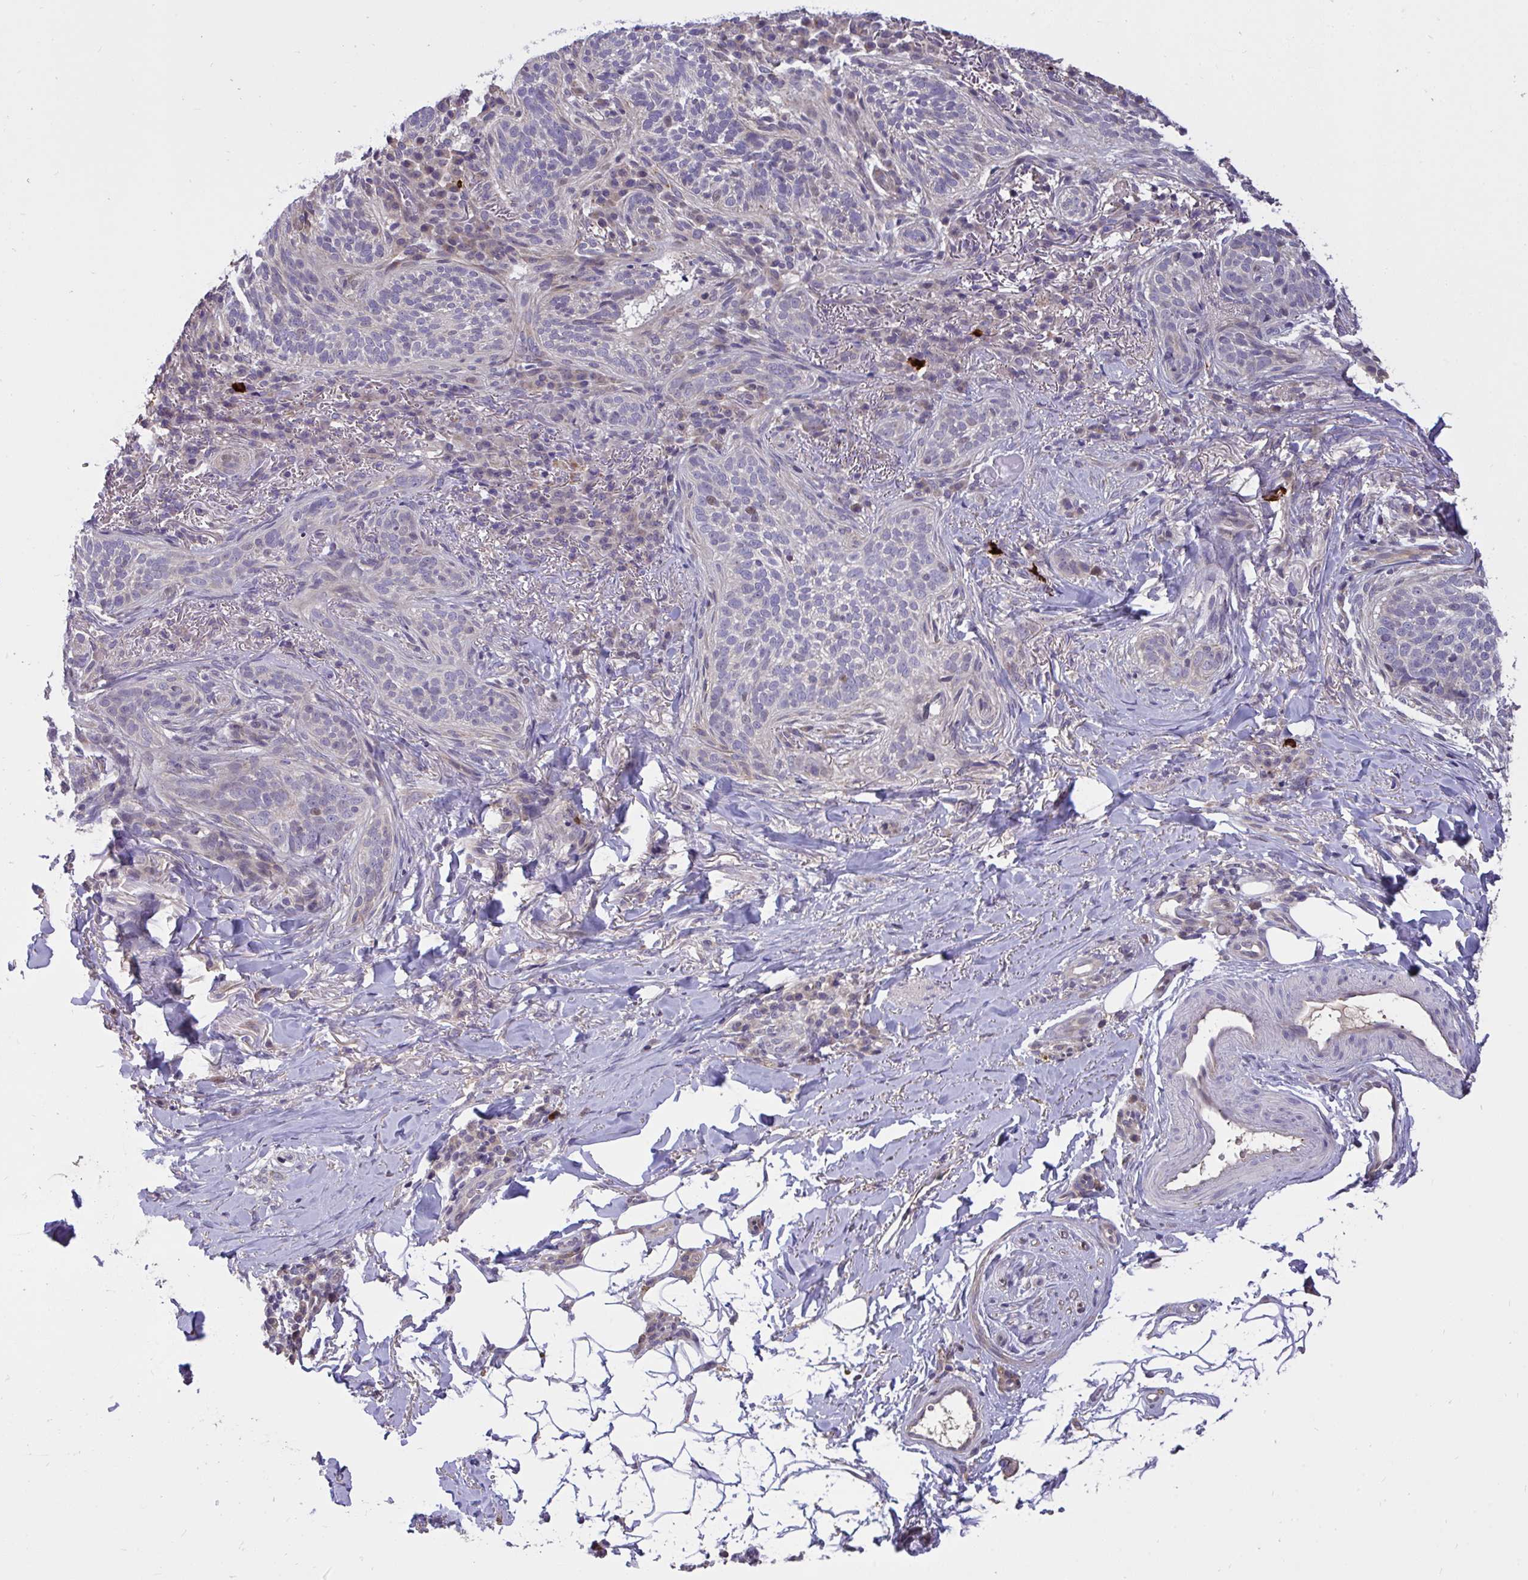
{"staining": {"intensity": "weak", "quantity": "<25%", "location": "nuclear"}, "tissue": "skin cancer", "cell_type": "Tumor cells", "image_type": "cancer", "snomed": [{"axis": "morphology", "description": "Basal cell carcinoma"}, {"axis": "topography", "description": "Skin"}, {"axis": "topography", "description": "Skin of head"}], "caption": "The histopathology image shows no significant staining in tumor cells of skin cancer.", "gene": "C19orf54", "patient": {"sex": "male", "age": 62}}